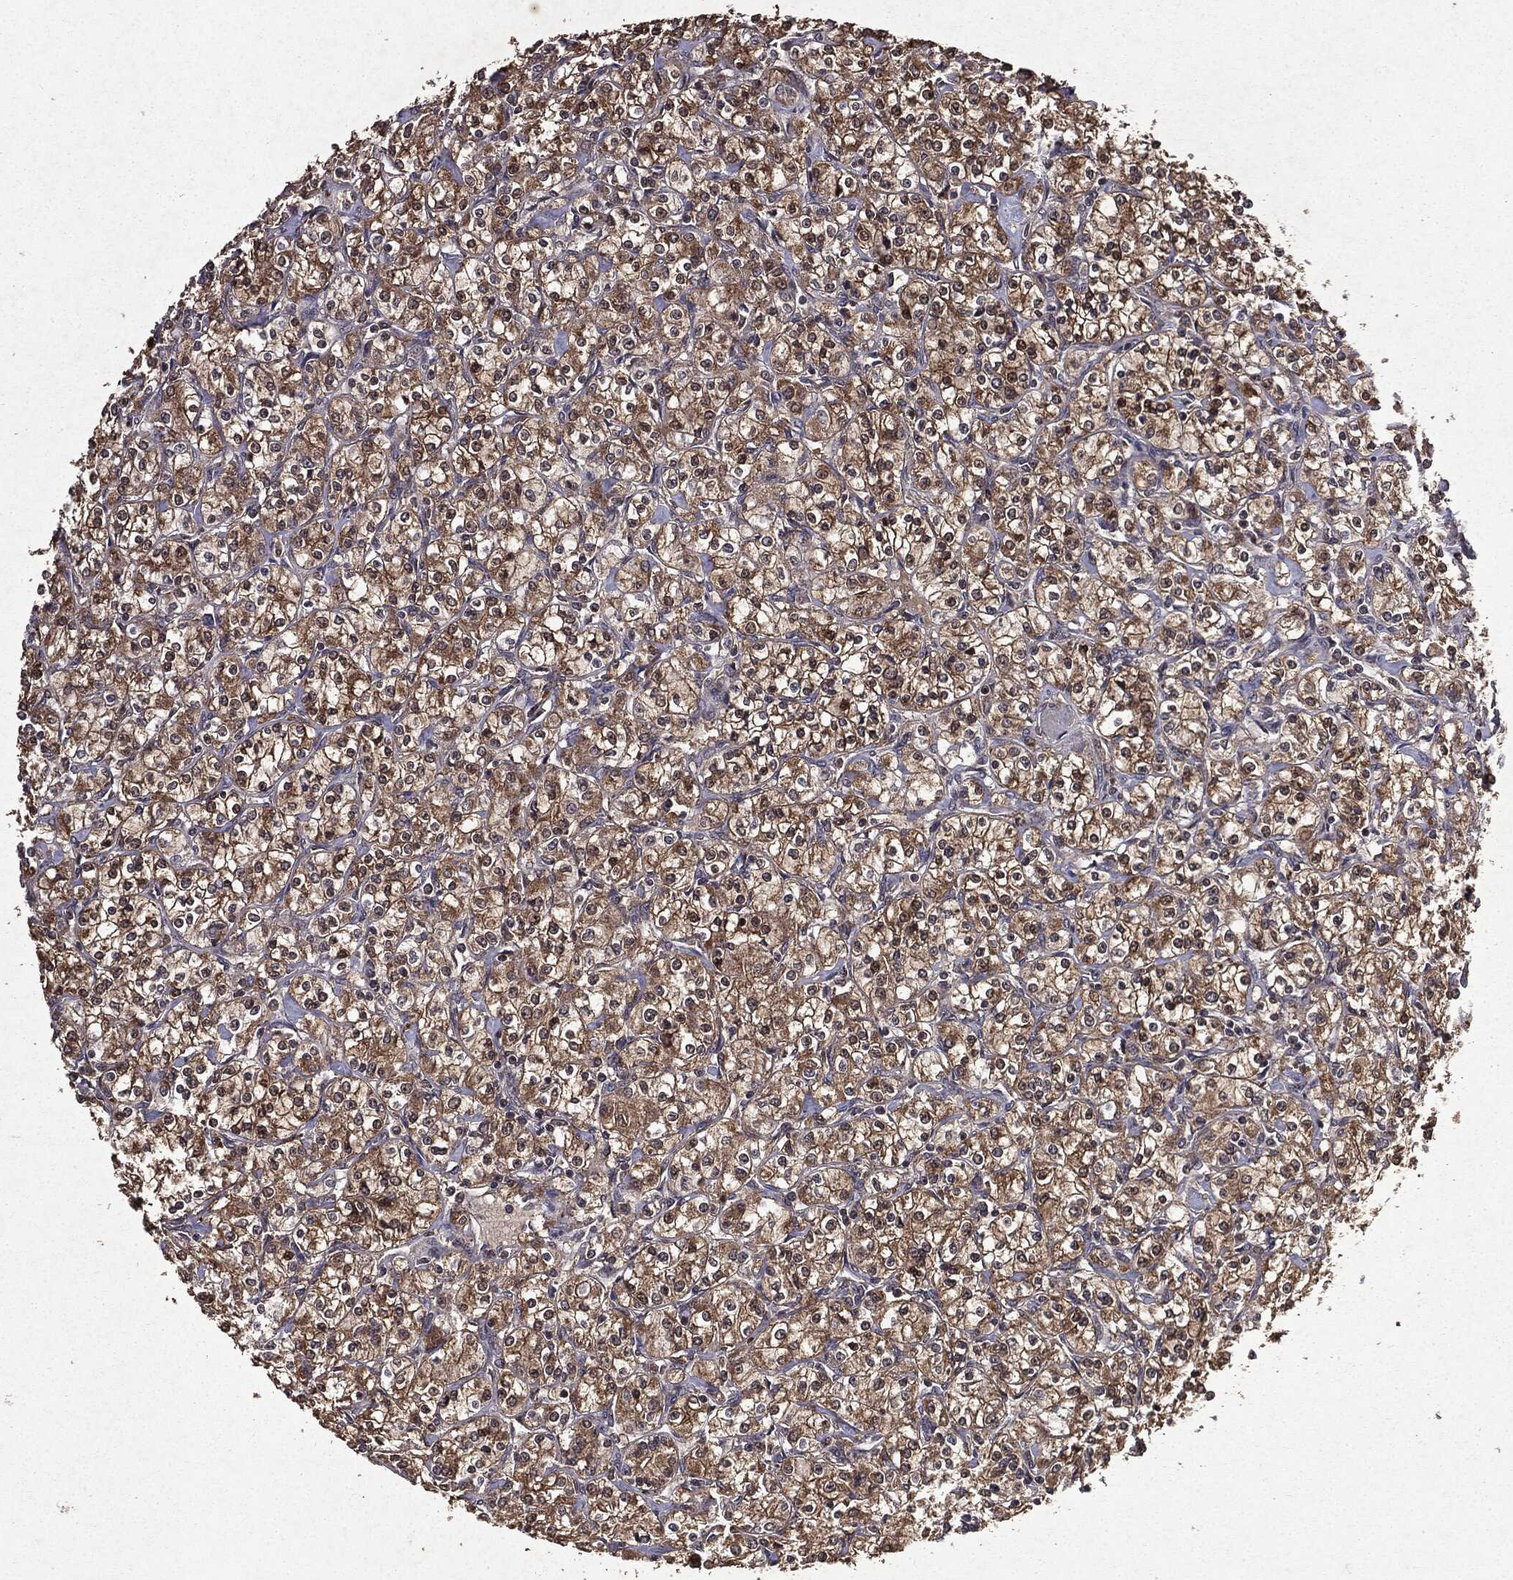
{"staining": {"intensity": "moderate", "quantity": "25%-75%", "location": "cytoplasmic/membranous"}, "tissue": "renal cancer", "cell_type": "Tumor cells", "image_type": "cancer", "snomed": [{"axis": "morphology", "description": "Adenocarcinoma, NOS"}, {"axis": "topography", "description": "Kidney"}], "caption": "Immunohistochemical staining of renal cancer (adenocarcinoma) reveals medium levels of moderate cytoplasmic/membranous positivity in approximately 25%-75% of tumor cells. (DAB IHC, brown staining for protein, blue staining for nuclei).", "gene": "MTOR", "patient": {"sex": "male", "age": 77}}